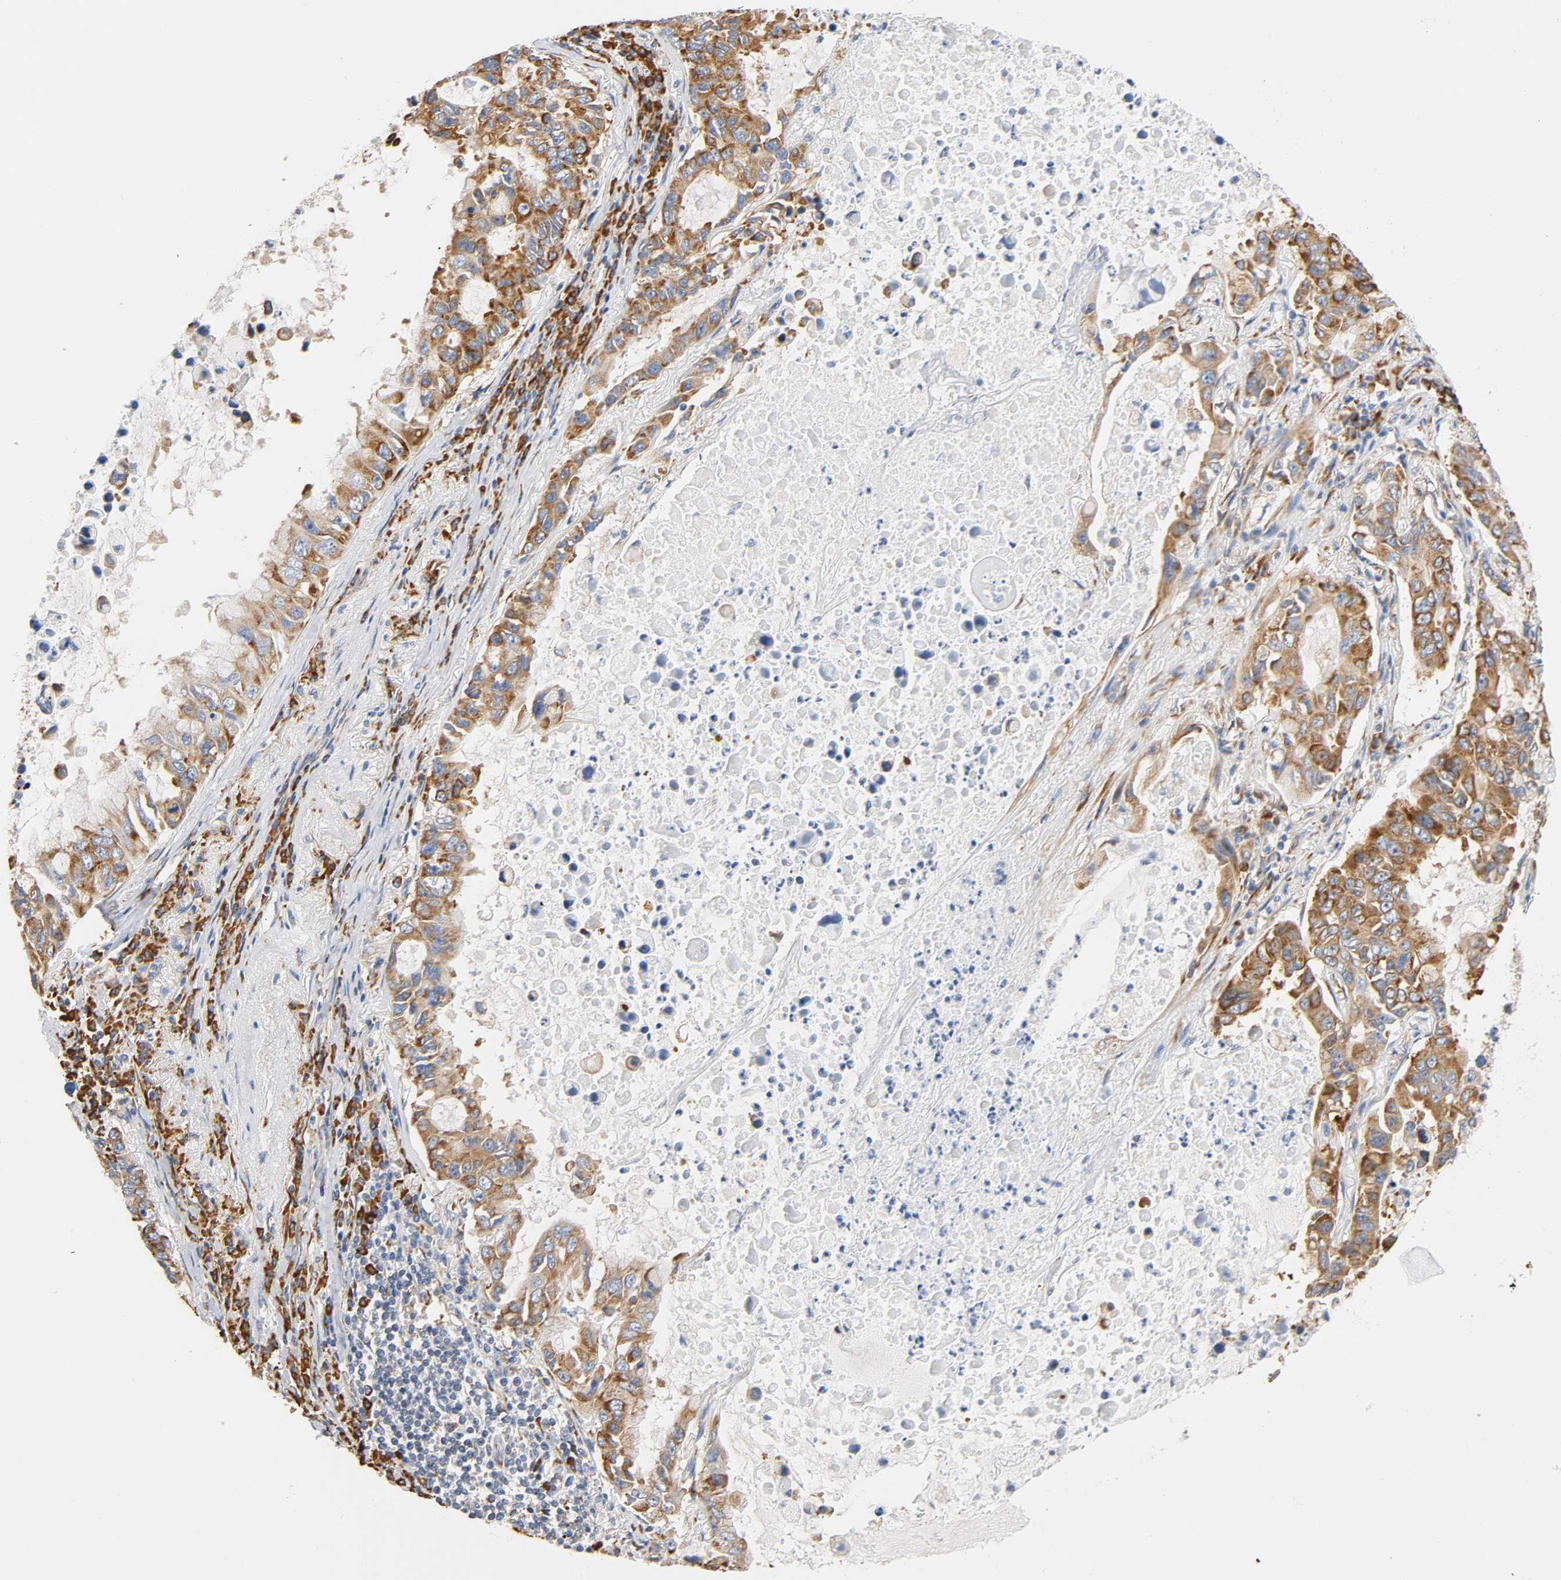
{"staining": {"intensity": "moderate", "quantity": ">75%", "location": "cytoplasmic/membranous"}, "tissue": "lung cancer", "cell_type": "Tumor cells", "image_type": "cancer", "snomed": [{"axis": "morphology", "description": "Adenocarcinoma, NOS"}, {"axis": "topography", "description": "Lung"}], "caption": "Immunohistochemical staining of lung cancer (adenocarcinoma) displays moderate cytoplasmic/membranous protein staining in approximately >75% of tumor cells.", "gene": "UCKL1", "patient": {"sex": "male", "age": 64}}